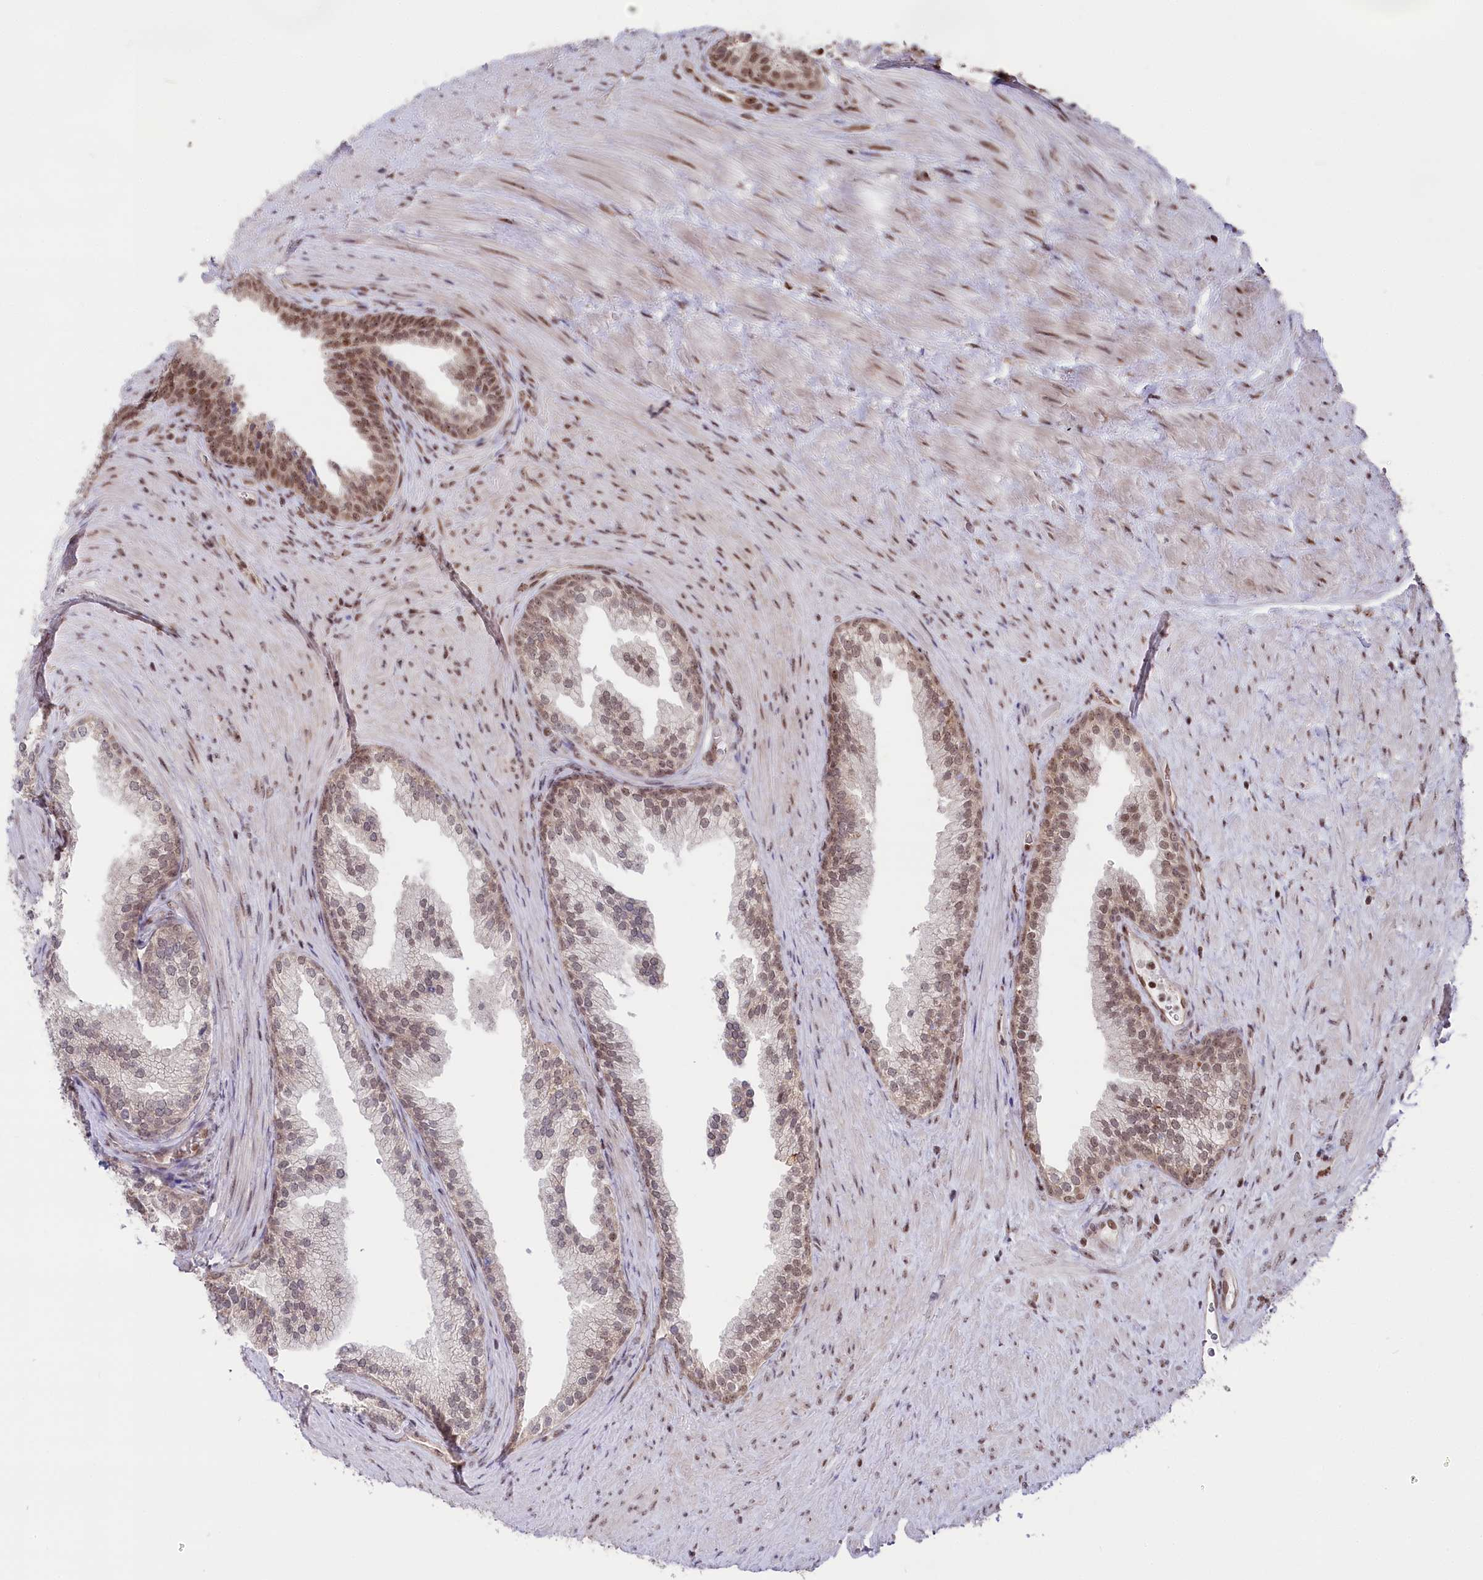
{"staining": {"intensity": "moderate", "quantity": "25%-75%", "location": "nuclear"}, "tissue": "prostate", "cell_type": "Glandular cells", "image_type": "normal", "snomed": [{"axis": "morphology", "description": "Normal tissue, NOS"}, {"axis": "topography", "description": "Prostate"}], "caption": "Immunohistochemistry histopathology image of unremarkable human prostate stained for a protein (brown), which demonstrates medium levels of moderate nuclear positivity in approximately 25%-75% of glandular cells.", "gene": "CGGBP1", "patient": {"sex": "male", "age": 76}}